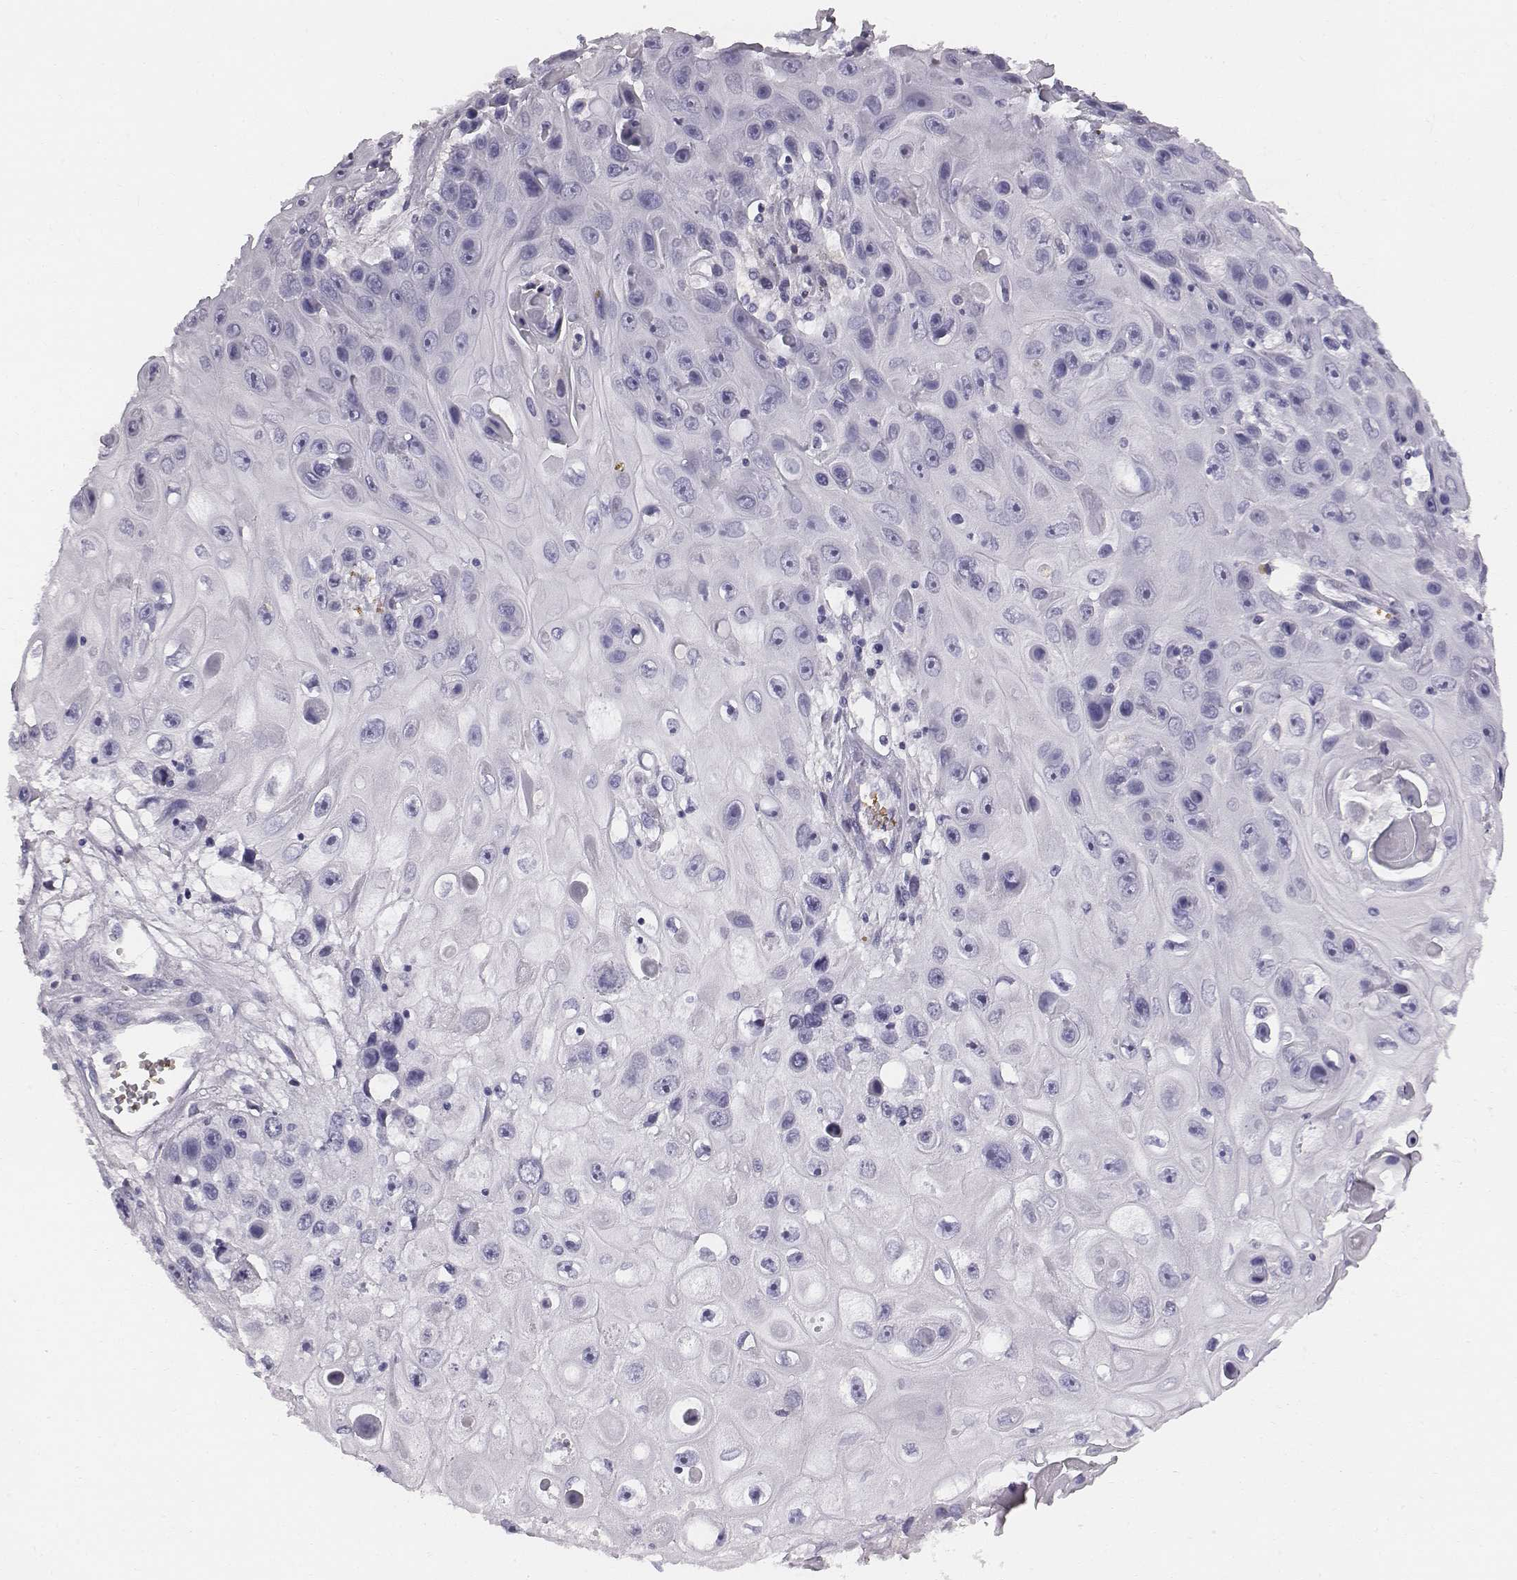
{"staining": {"intensity": "negative", "quantity": "none", "location": "none"}, "tissue": "skin cancer", "cell_type": "Tumor cells", "image_type": "cancer", "snomed": [{"axis": "morphology", "description": "Squamous cell carcinoma, NOS"}, {"axis": "topography", "description": "Skin"}], "caption": "Immunohistochemistry (IHC) photomicrograph of skin cancer stained for a protein (brown), which exhibits no positivity in tumor cells. (DAB (3,3'-diaminobenzidine) immunohistochemistry with hematoxylin counter stain).", "gene": "HBZ", "patient": {"sex": "male", "age": 82}}